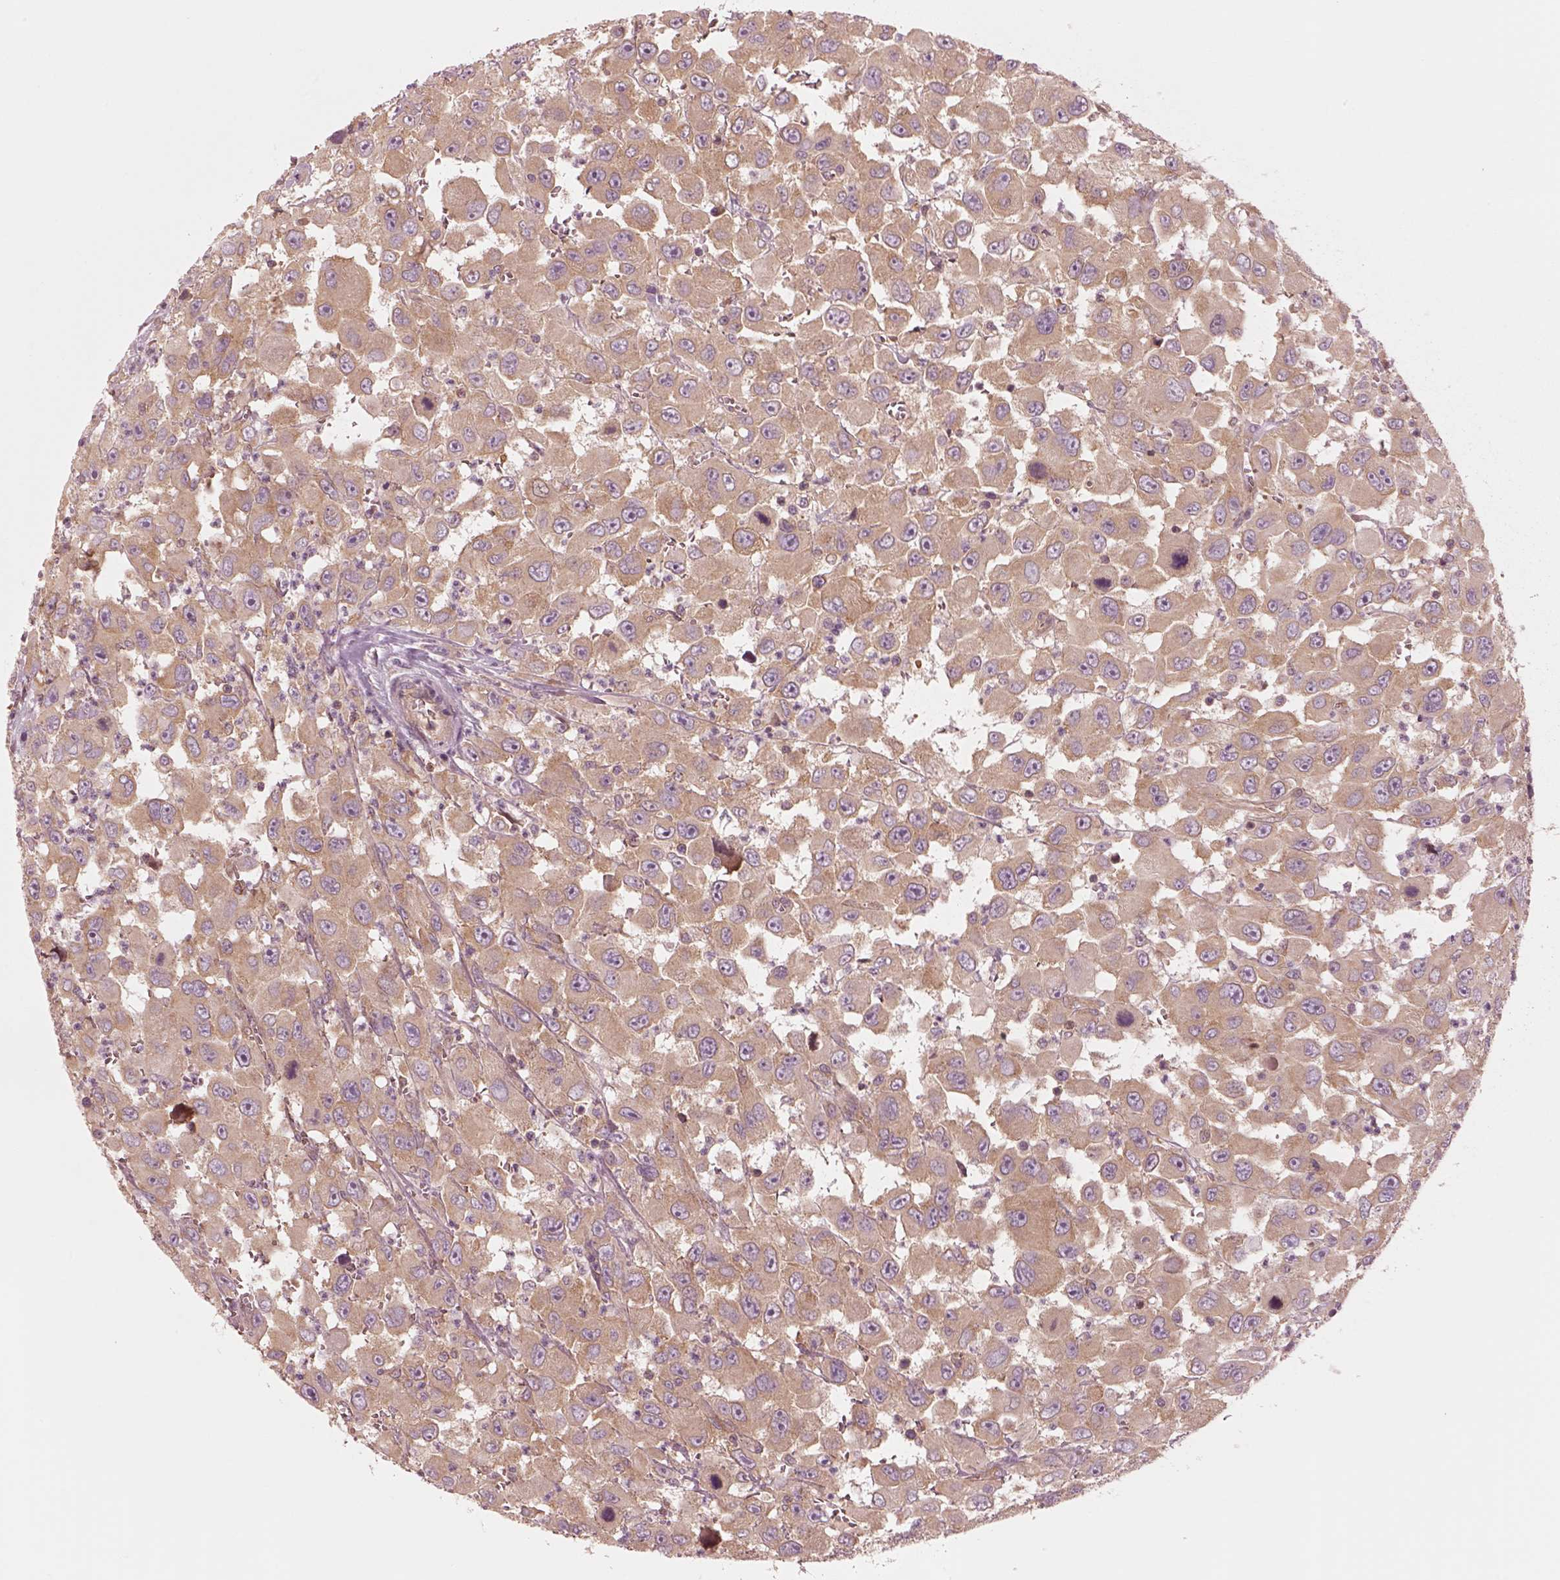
{"staining": {"intensity": "moderate", "quantity": ">75%", "location": "cytoplasmic/membranous"}, "tissue": "head and neck cancer", "cell_type": "Tumor cells", "image_type": "cancer", "snomed": [{"axis": "morphology", "description": "Squamous cell carcinoma, NOS"}, {"axis": "morphology", "description": "Squamous cell carcinoma, metastatic, NOS"}, {"axis": "topography", "description": "Oral tissue"}, {"axis": "topography", "description": "Head-Neck"}], "caption": "The immunohistochemical stain highlights moderate cytoplasmic/membranous expression in tumor cells of metastatic squamous cell carcinoma (head and neck) tissue. Ihc stains the protein of interest in brown and the nuclei are stained blue.", "gene": "CNOT2", "patient": {"sex": "female", "age": 85}}